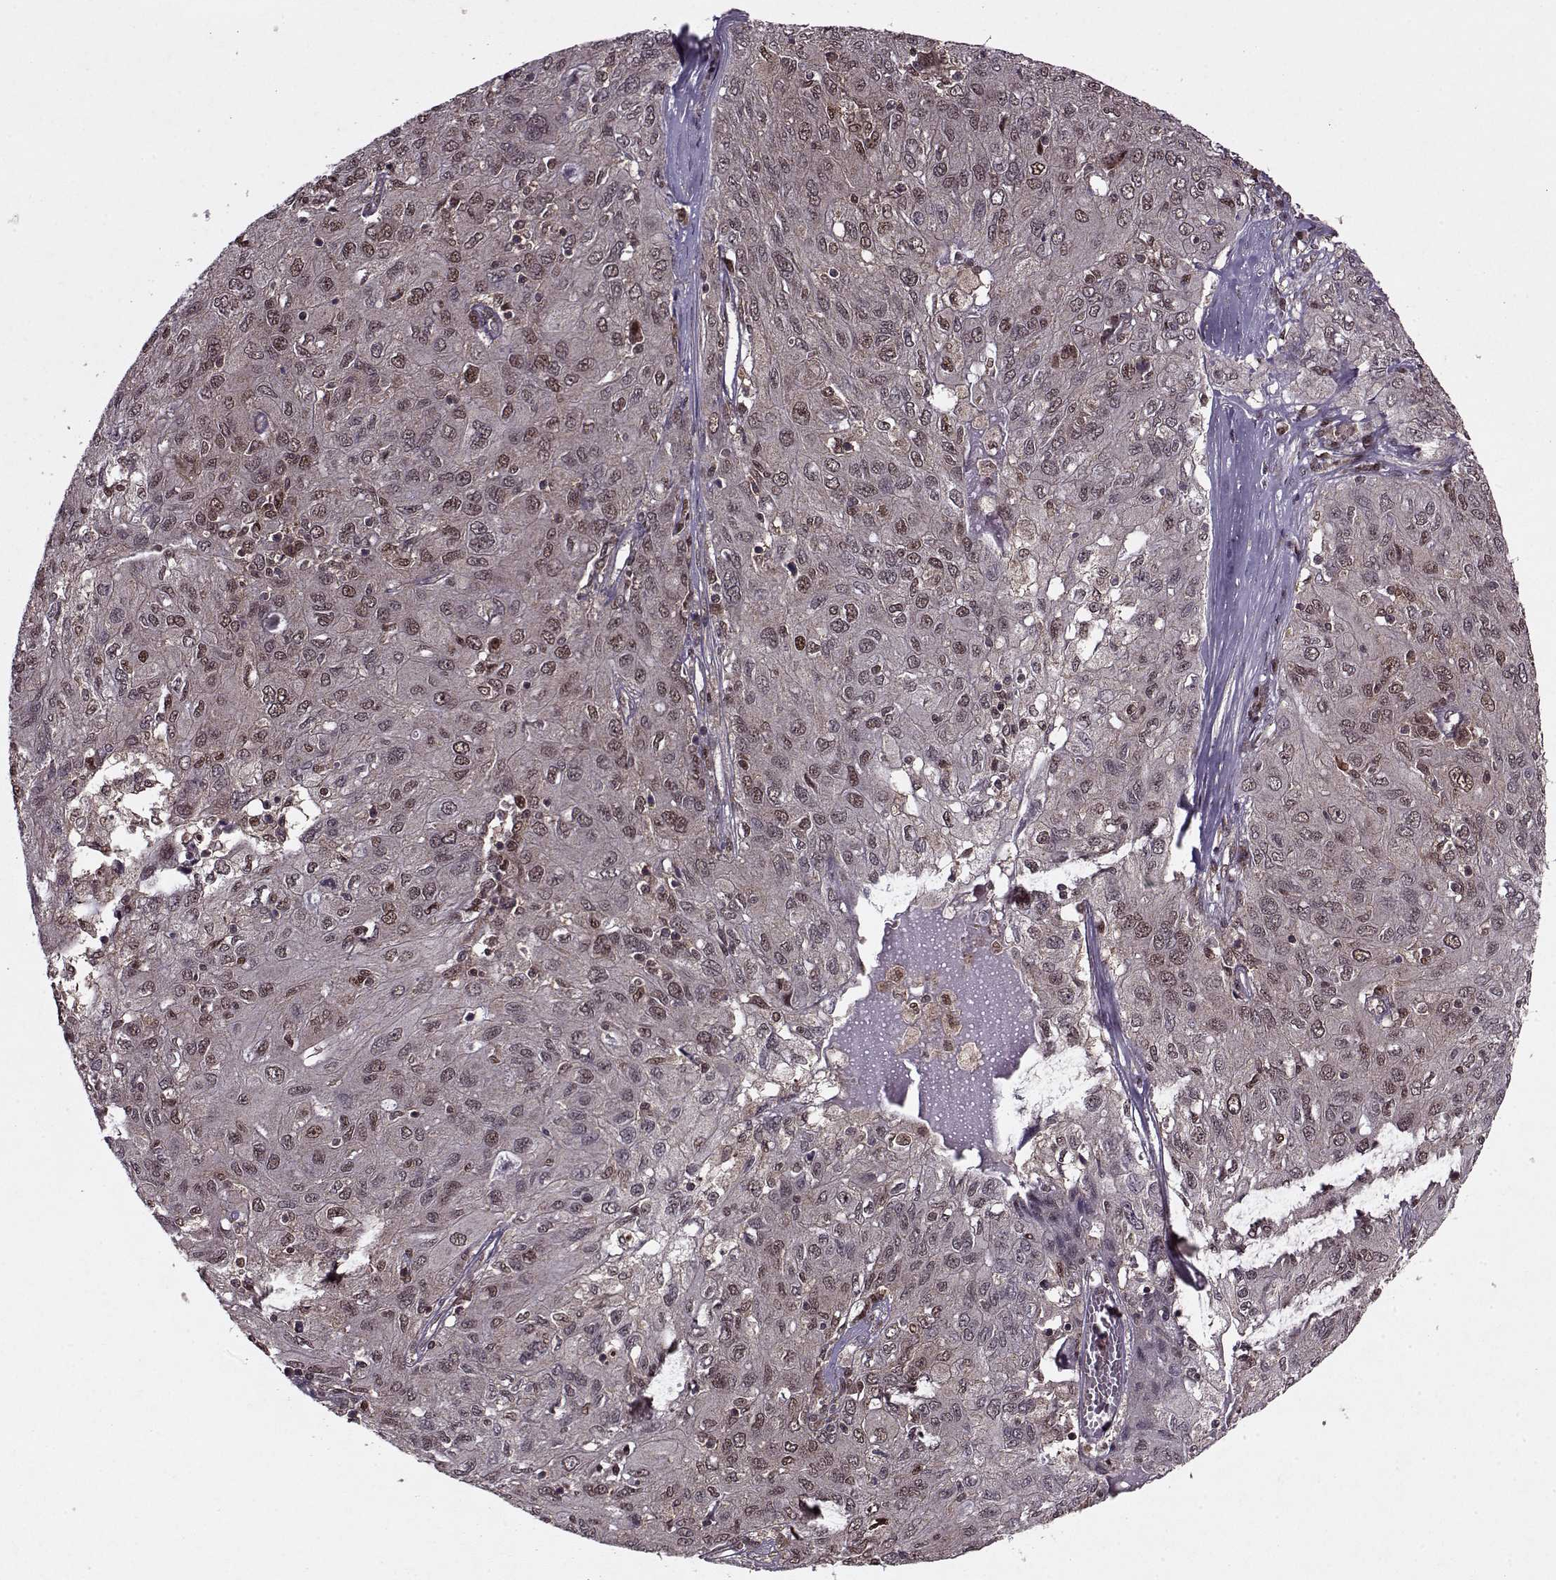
{"staining": {"intensity": "weak", "quantity": "<25%", "location": "nuclear"}, "tissue": "ovarian cancer", "cell_type": "Tumor cells", "image_type": "cancer", "snomed": [{"axis": "morphology", "description": "Carcinoma, endometroid"}, {"axis": "topography", "description": "Ovary"}], "caption": "There is no significant expression in tumor cells of ovarian cancer (endometroid carcinoma).", "gene": "PSMA7", "patient": {"sex": "female", "age": 50}}